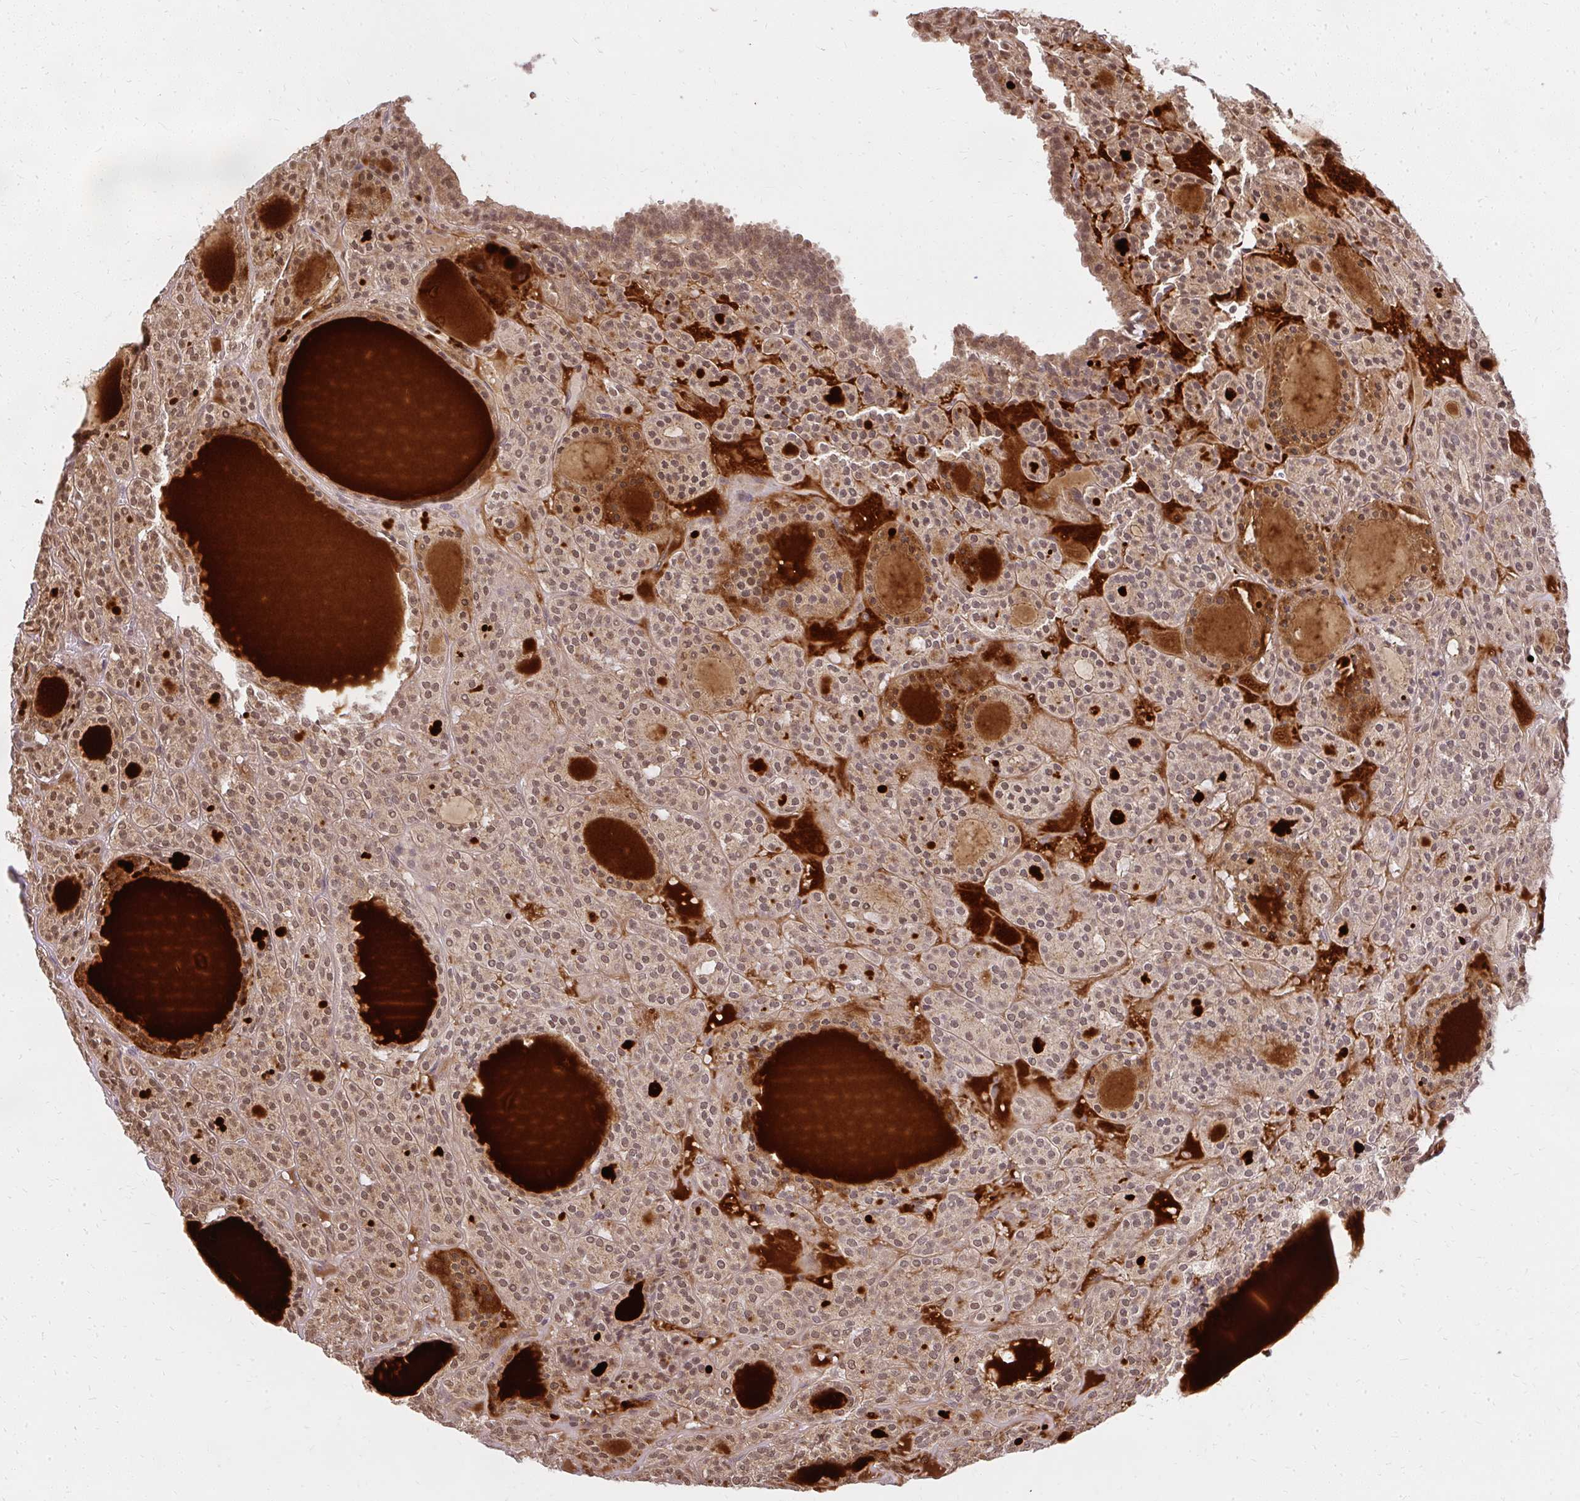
{"staining": {"intensity": "moderate", "quantity": ">75%", "location": "cytoplasmic/membranous,nuclear"}, "tissue": "thyroid cancer", "cell_type": "Tumor cells", "image_type": "cancer", "snomed": [{"axis": "morphology", "description": "Follicular adenoma carcinoma, NOS"}, {"axis": "topography", "description": "Thyroid gland"}], "caption": "Thyroid cancer (follicular adenoma carcinoma) was stained to show a protein in brown. There is medium levels of moderate cytoplasmic/membranous and nuclear expression in approximately >75% of tumor cells.", "gene": "LARS2", "patient": {"sex": "female", "age": 63}}